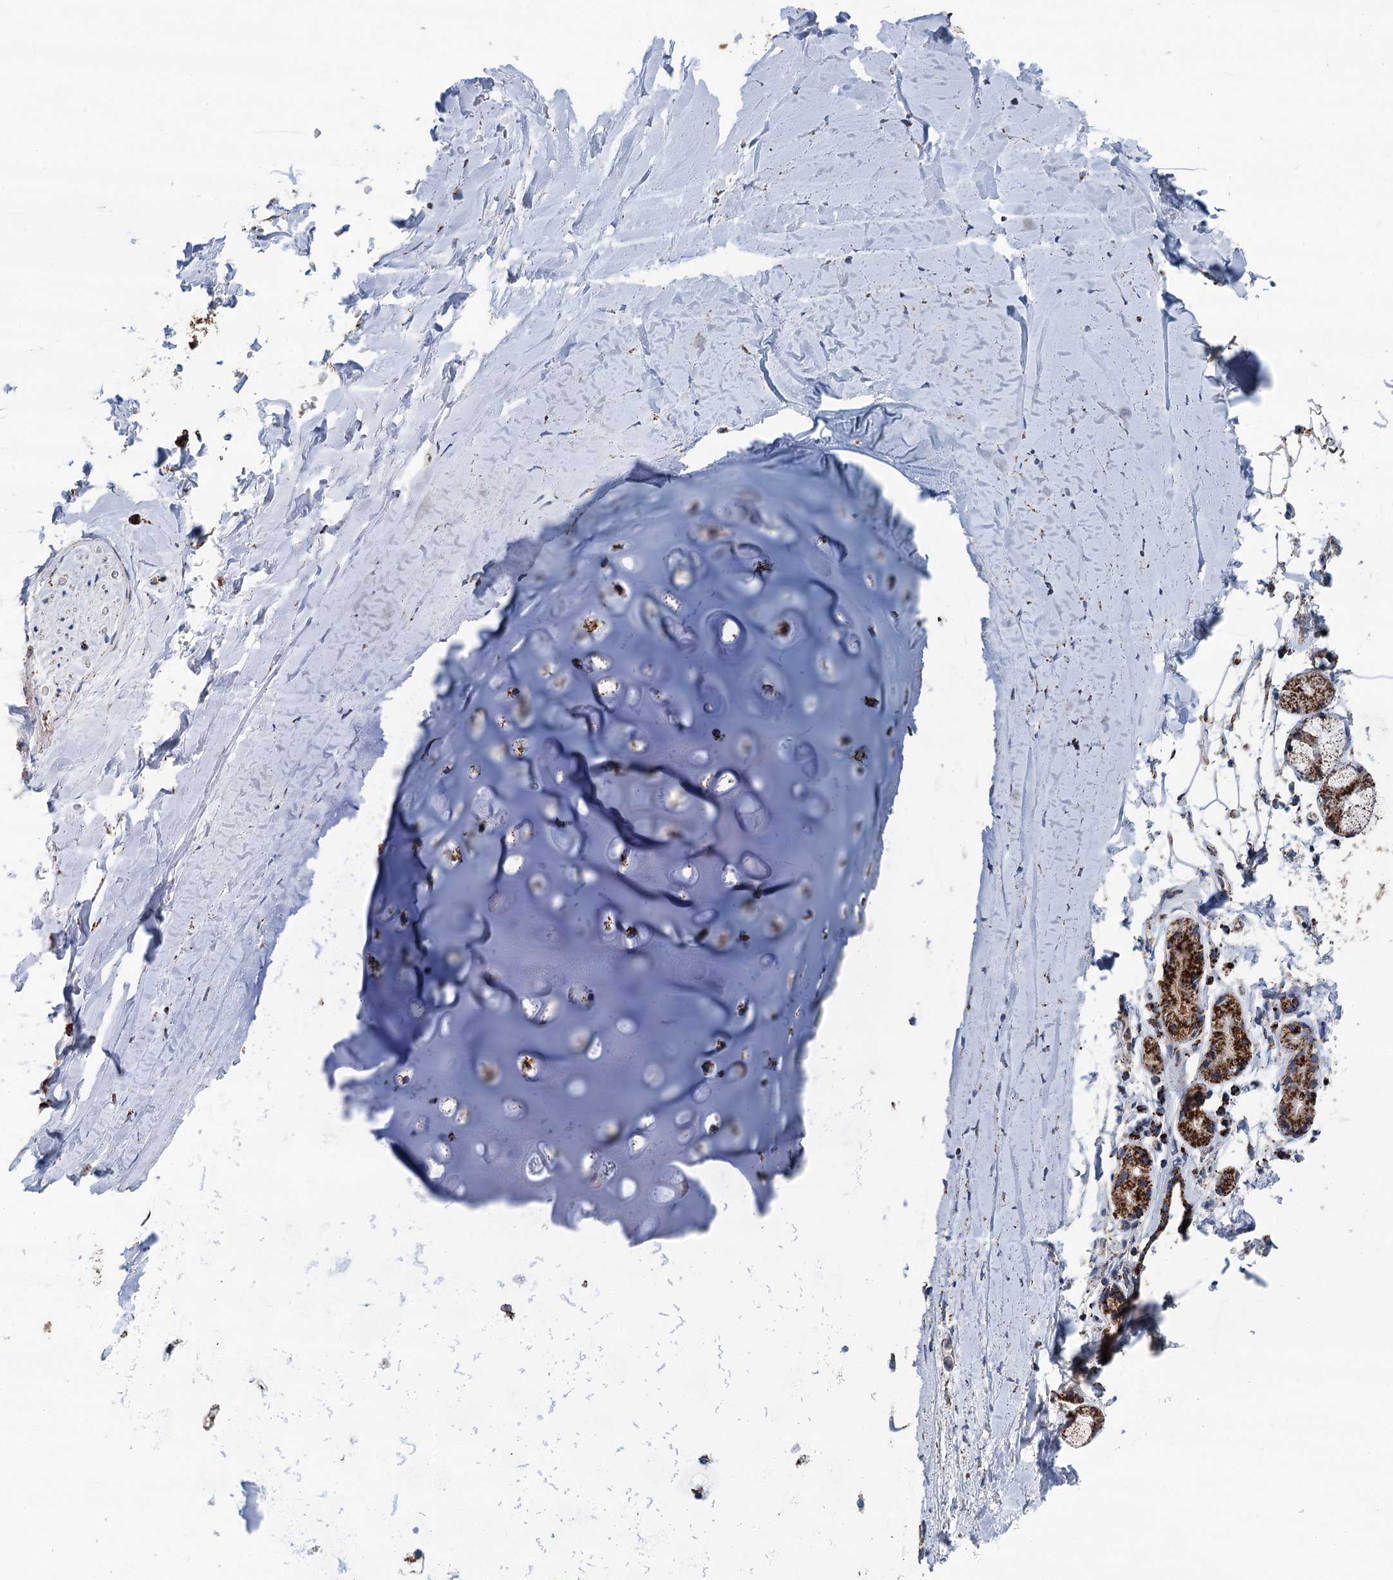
{"staining": {"intensity": "negative", "quantity": "none", "location": "none"}, "tissue": "adipose tissue", "cell_type": "Adipocytes", "image_type": "normal", "snomed": [{"axis": "morphology", "description": "Normal tissue, NOS"}, {"axis": "topography", "description": "Lymph node"}, {"axis": "topography", "description": "Bronchus"}], "caption": "DAB (3,3'-diaminobenzidine) immunohistochemical staining of benign human adipose tissue reveals no significant positivity in adipocytes.", "gene": "IVD", "patient": {"sex": "male", "age": 63}}